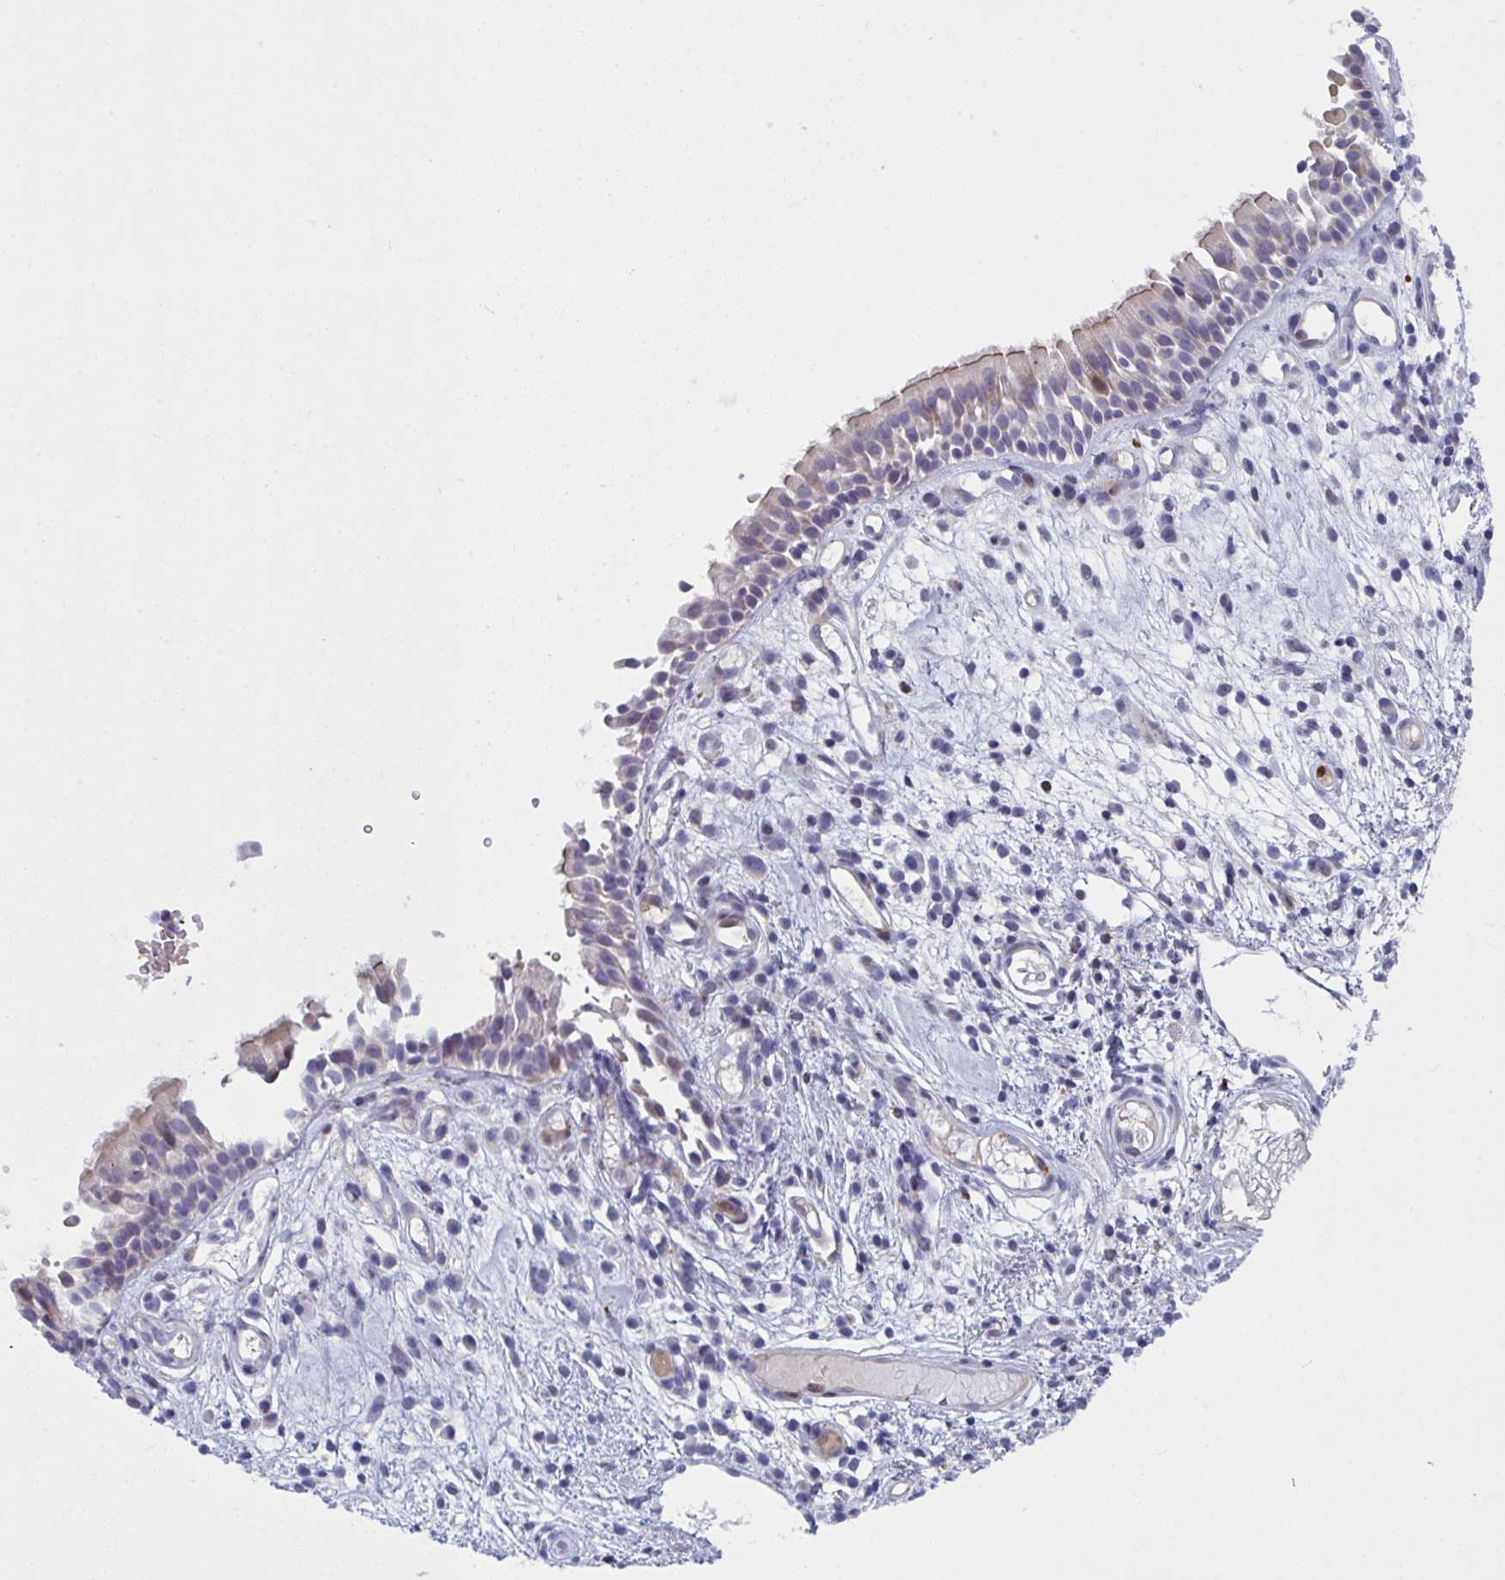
{"staining": {"intensity": "moderate", "quantity": "25%-75%", "location": "cytoplasmic/membranous"}, "tissue": "nasopharynx", "cell_type": "Respiratory epithelial cells", "image_type": "normal", "snomed": [{"axis": "morphology", "description": "Normal tissue, NOS"}, {"axis": "morphology", "description": "Inflammation, NOS"}, {"axis": "topography", "description": "Nasopharynx"}], "caption": "Respiratory epithelial cells demonstrate moderate cytoplasmic/membranous expression in about 25%-75% of cells in normal nasopharynx. The staining was performed using DAB (3,3'-diaminobenzidine), with brown indicating positive protein expression. Nuclei are stained blue with hematoxylin.", "gene": "AOC2", "patient": {"sex": "male", "age": 54}}